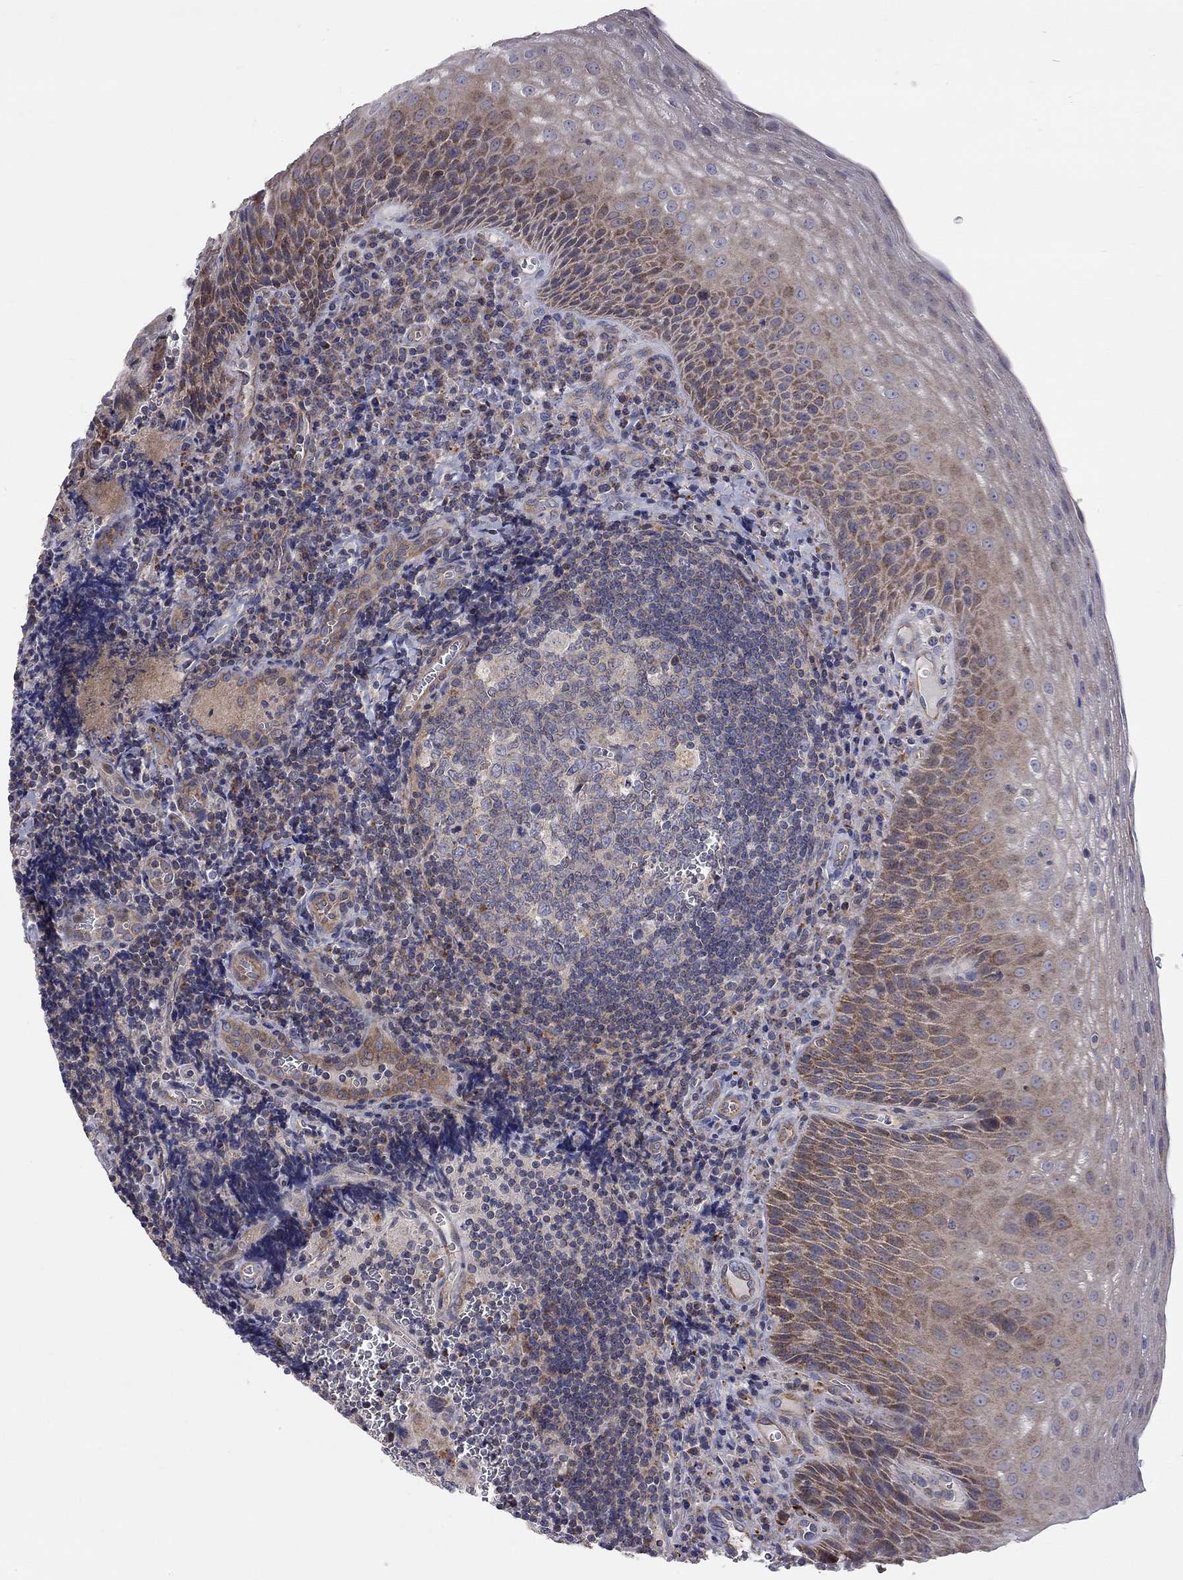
{"staining": {"intensity": "negative", "quantity": "none", "location": "none"}, "tissue": "tonsil", "cell_type": "Germinal center cells", "image_type": "normal", "snomed": [{"axis": "morphology", "description": "Normal tissue, NOS"}, {"axis": "morphology", "description": "Inflammation, NOS"}, {"axis": "topography", "description": "Tonsil"}], "caption": "Immunohistochemistry (IHC) of unremarkable human tonsil shows no expression in germinal center cells. (DAB immunohistochemistry (IHC) with hematoxylin counter stain).", "gene": "KANSL1L", "patient": {"sex": "female", "age": 31}}